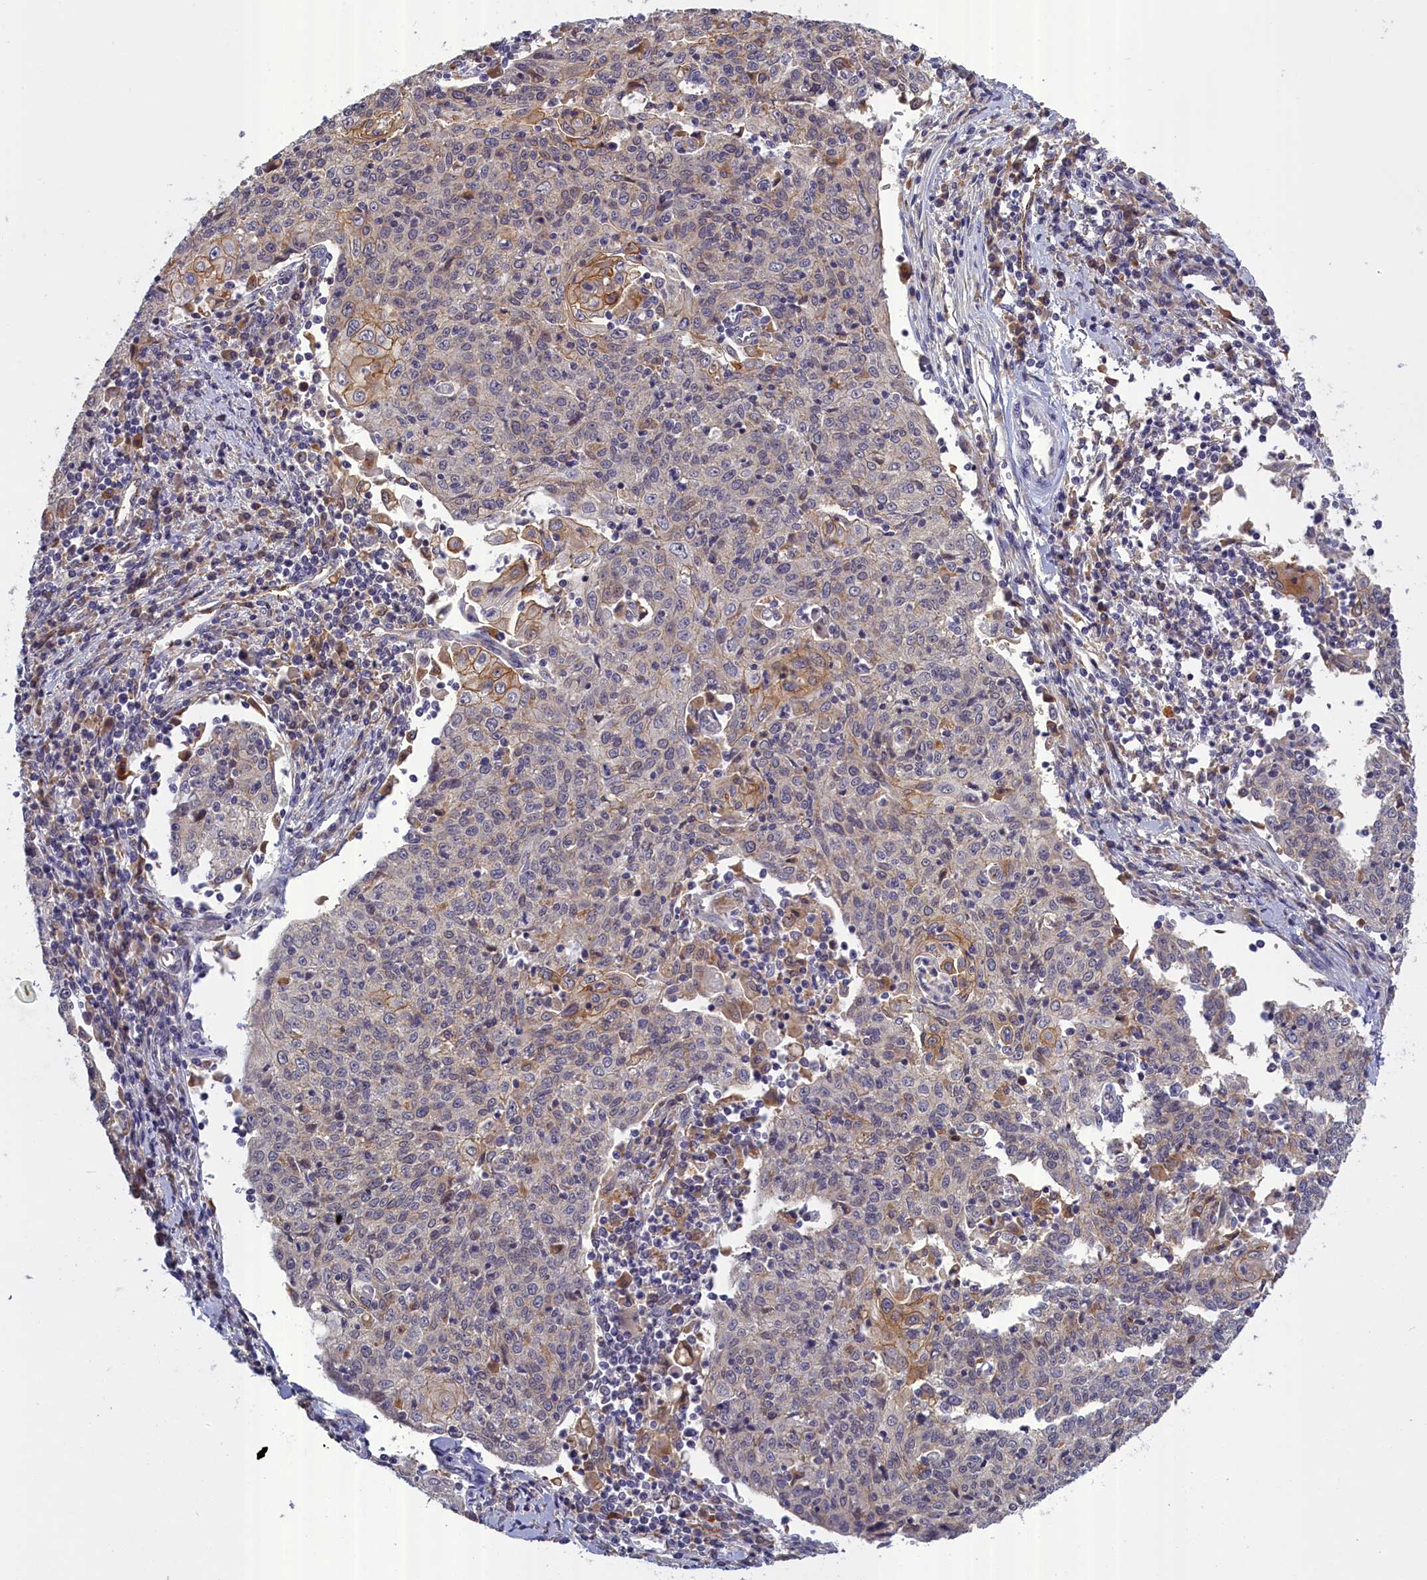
{"staining": {"intensity": "moderate", "quantity": "<25%", "location": "cytoplasmic/membranous"}, "tissue": "cervical cancer", "cell_type": "Tumor cells", "image_type": "cancer", "snomed": [{"axis": "morphology", "description": "Squamous cell carcinoma, NOS"}, {"axis": "topography", "description": "Cervix"}], "caption": "Immunohistochemical staining of human squamous cell carcinoma (cervical) displays low levels of moderate cytoplasmic/membranous staining in about <25% of tumor cells.", "gene": "COL19A1", "patient": {"sex": "female", "age": 48}}